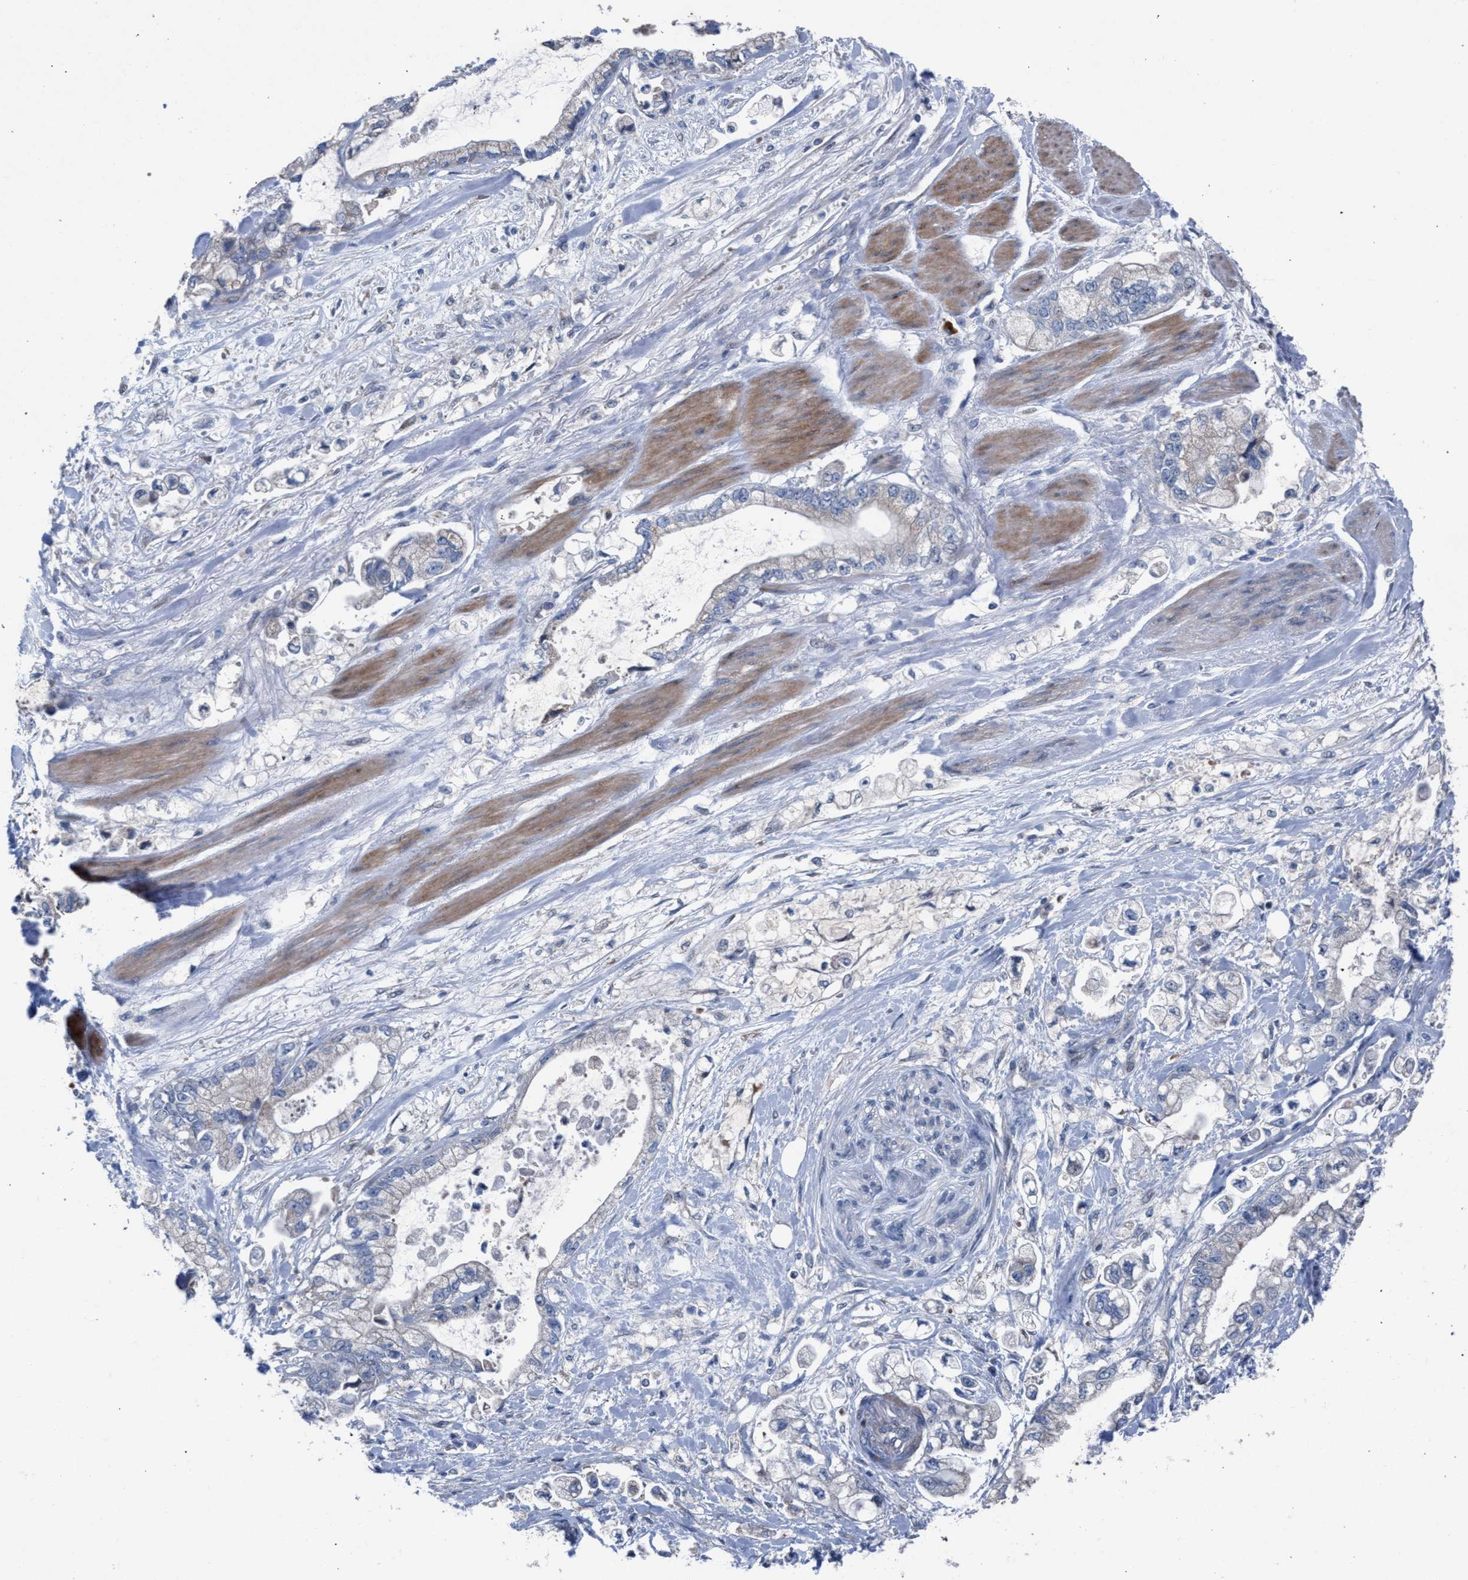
{"staining": {"intensity": "negative", "quantity": "none", "location": "none"}, "tissue": "stomach cancer", "cell_type": "Tumor cells", "image_type": "cancer", "snomed": [{"axis": "morphology", "description": "Normal tissue, NOS"}, {"axis": "morphology", "description": "Adenocarcinoma, NOS"}, {"axis": "topography", "description": "Stomach"}], "caption": "Immunohistochemistry image of neoplastic tissue: human adenocarcinoma (stomach) stained with DAB reveals no significant protein staining in tumor cells. (Brightfield microscopy of DAB immunohistochemistry at high magnification).", "gene": "RNF135", "patient": {"sex": "male", "age": 62}}